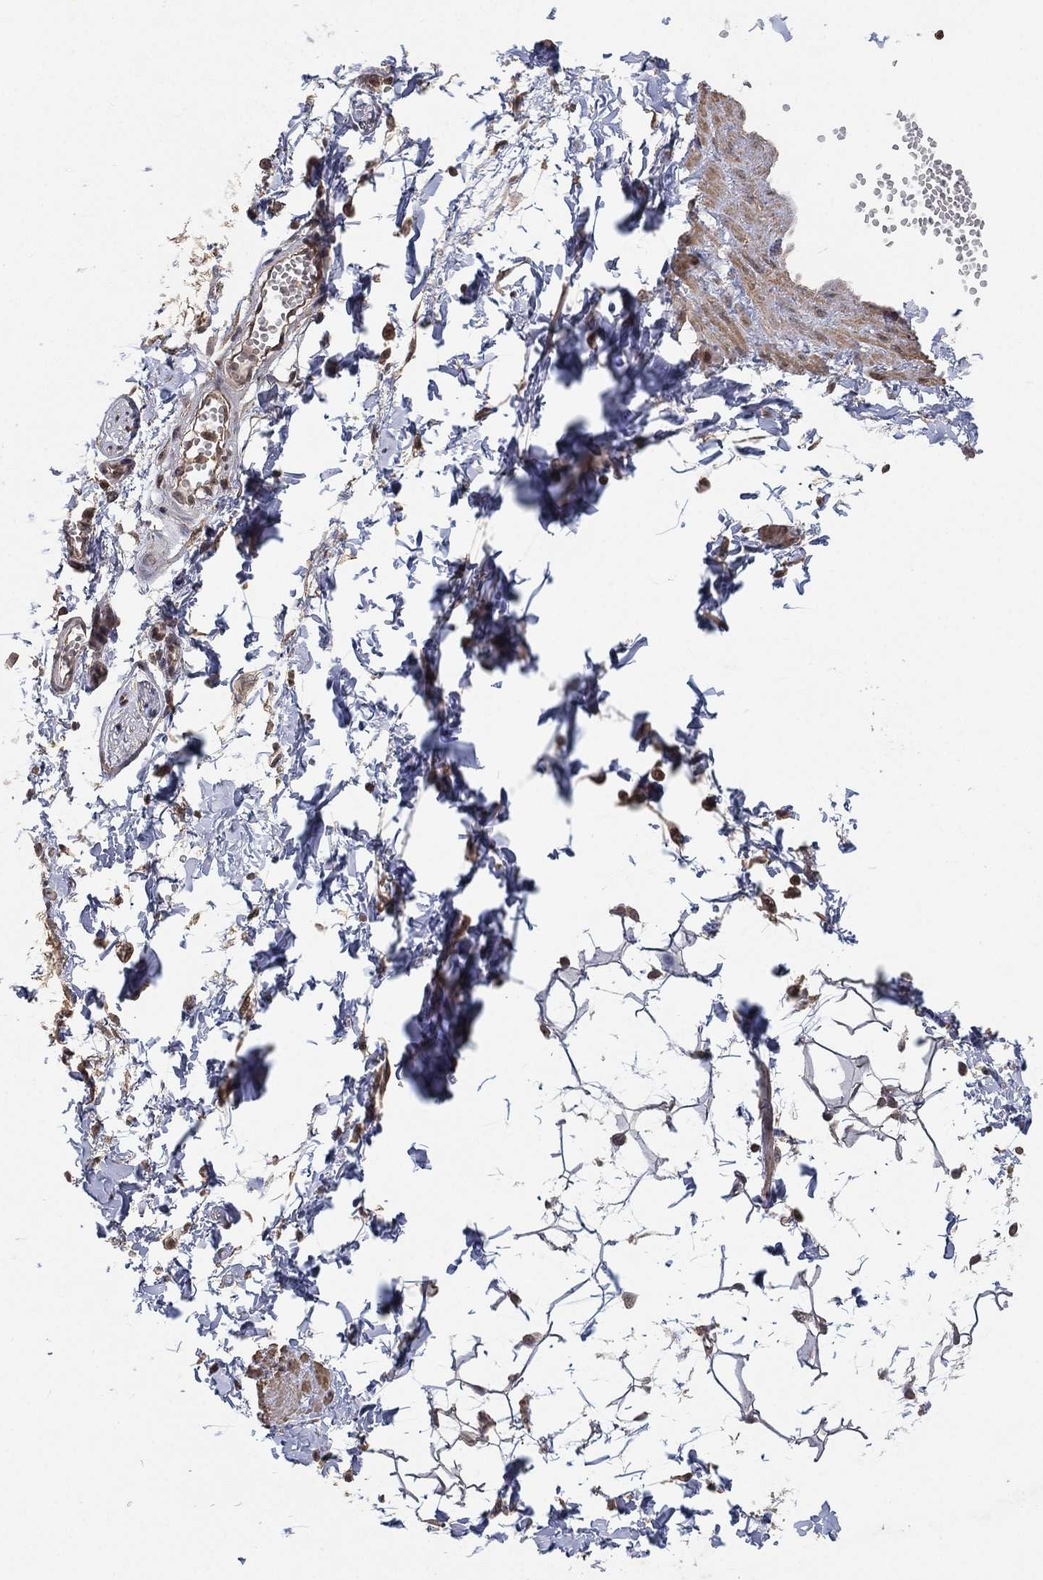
{"staining": {"intensity": "negative", "quantity": "none", "location": "none"}, "tissue": "adipose tissue", "cell_type": "Adipocytes", "image_type": "normal", "snomed": [{"axis": "morphology", "description": "Normal tissue, NOS"}, {"axis": "topography", "description": "Smooth muscle"}, {"axis": "topography", "description": "Peripheral nerve tissue"}], "caption": "There is no significant expression in adipocytes of adipose tissue. (Brightfield microscopy of DAB (3,3'-diaminobenzidine) immunohistochemistry (IHC) at high magnification).", "gene": "NELFCD", "patient": {"sex": "male", "age": 22}}